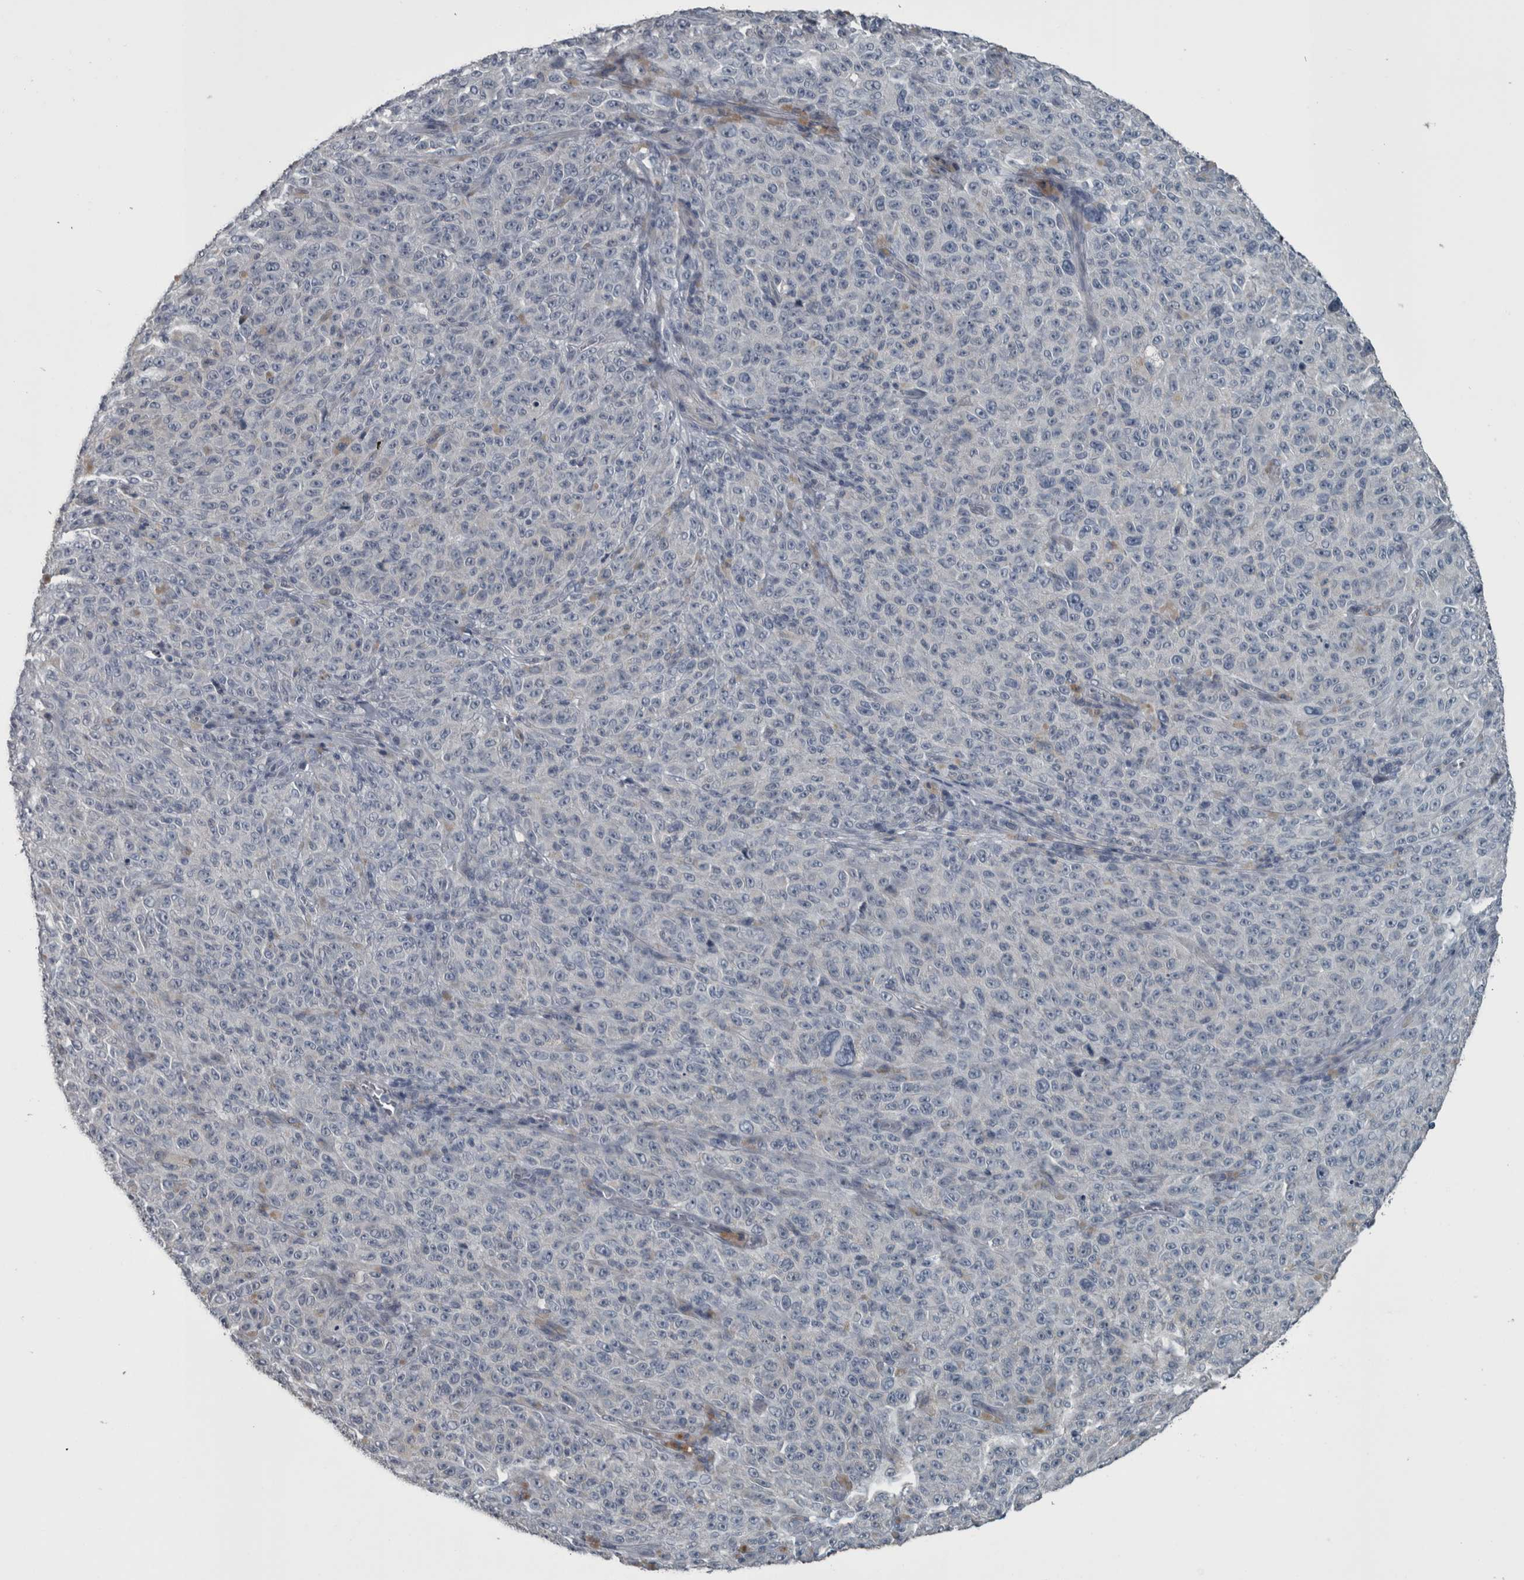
{"staining": {"intensity": "negative", "quantity": "none", "location": "none"}, "tissue": "melanoma", "cell_type": "Tumor cells", "image_type": "cancer", "snomed": [{"axis": "morphology", "description": "Malignant melanoma, NOS"}, {"axis": "topography", "description": "Skin"}], "caption": "The photomicrograph shows no staining of tumor cells in malignant melanoma. (DAB (3,3'-diaminobenzidine) immunohistochemistry, high magnification).", "gene": "KRT20", "patient": {"sex": "female", "age": 82}}